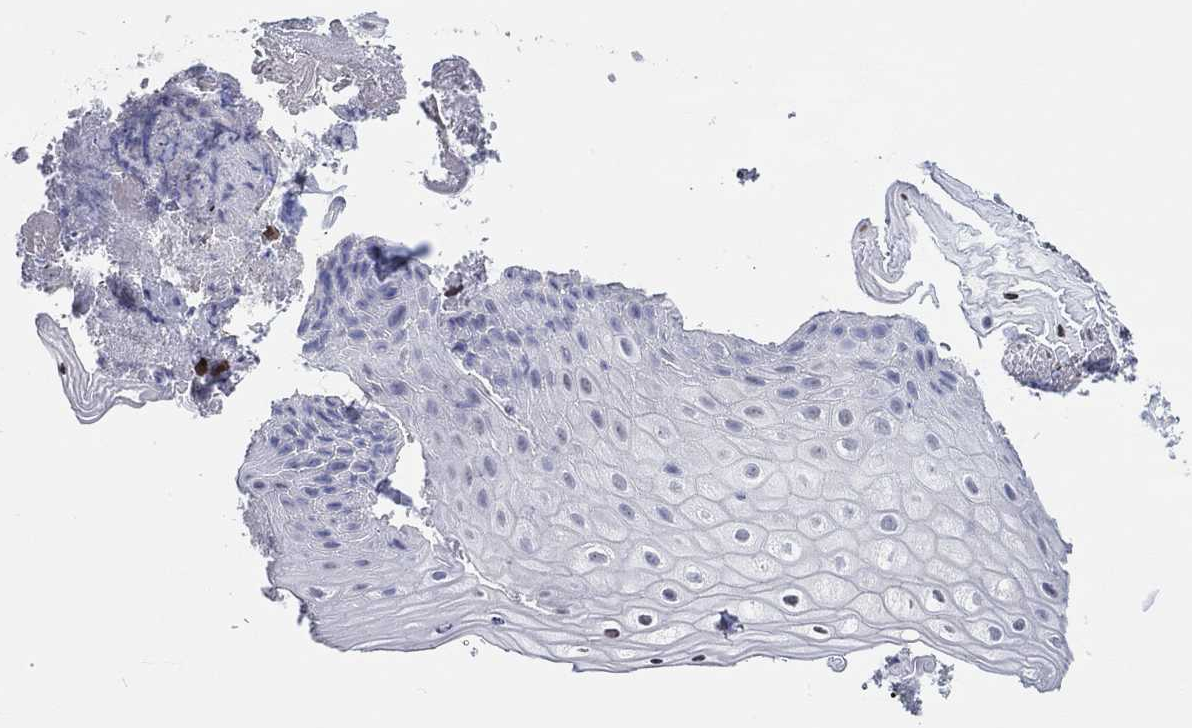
{"staining": {"intensity": "negative", "quantity": "none", "location": "none"}, "tissue": "vagina", "cell_type": "Squamous epithelial cells", "image_type": "normal", "snomed": [{"axis": "morphology", "description": "Normal tissue, NOS"}, {"axis": "topography", "description": "Vagina"}], "caption": "Squamous epithelial cells show no significant staining in unremarkable vagina. Nuclei are stained in blue.", "gene": "CRYGD", "patient": {"sex": "female", "age": 47}}